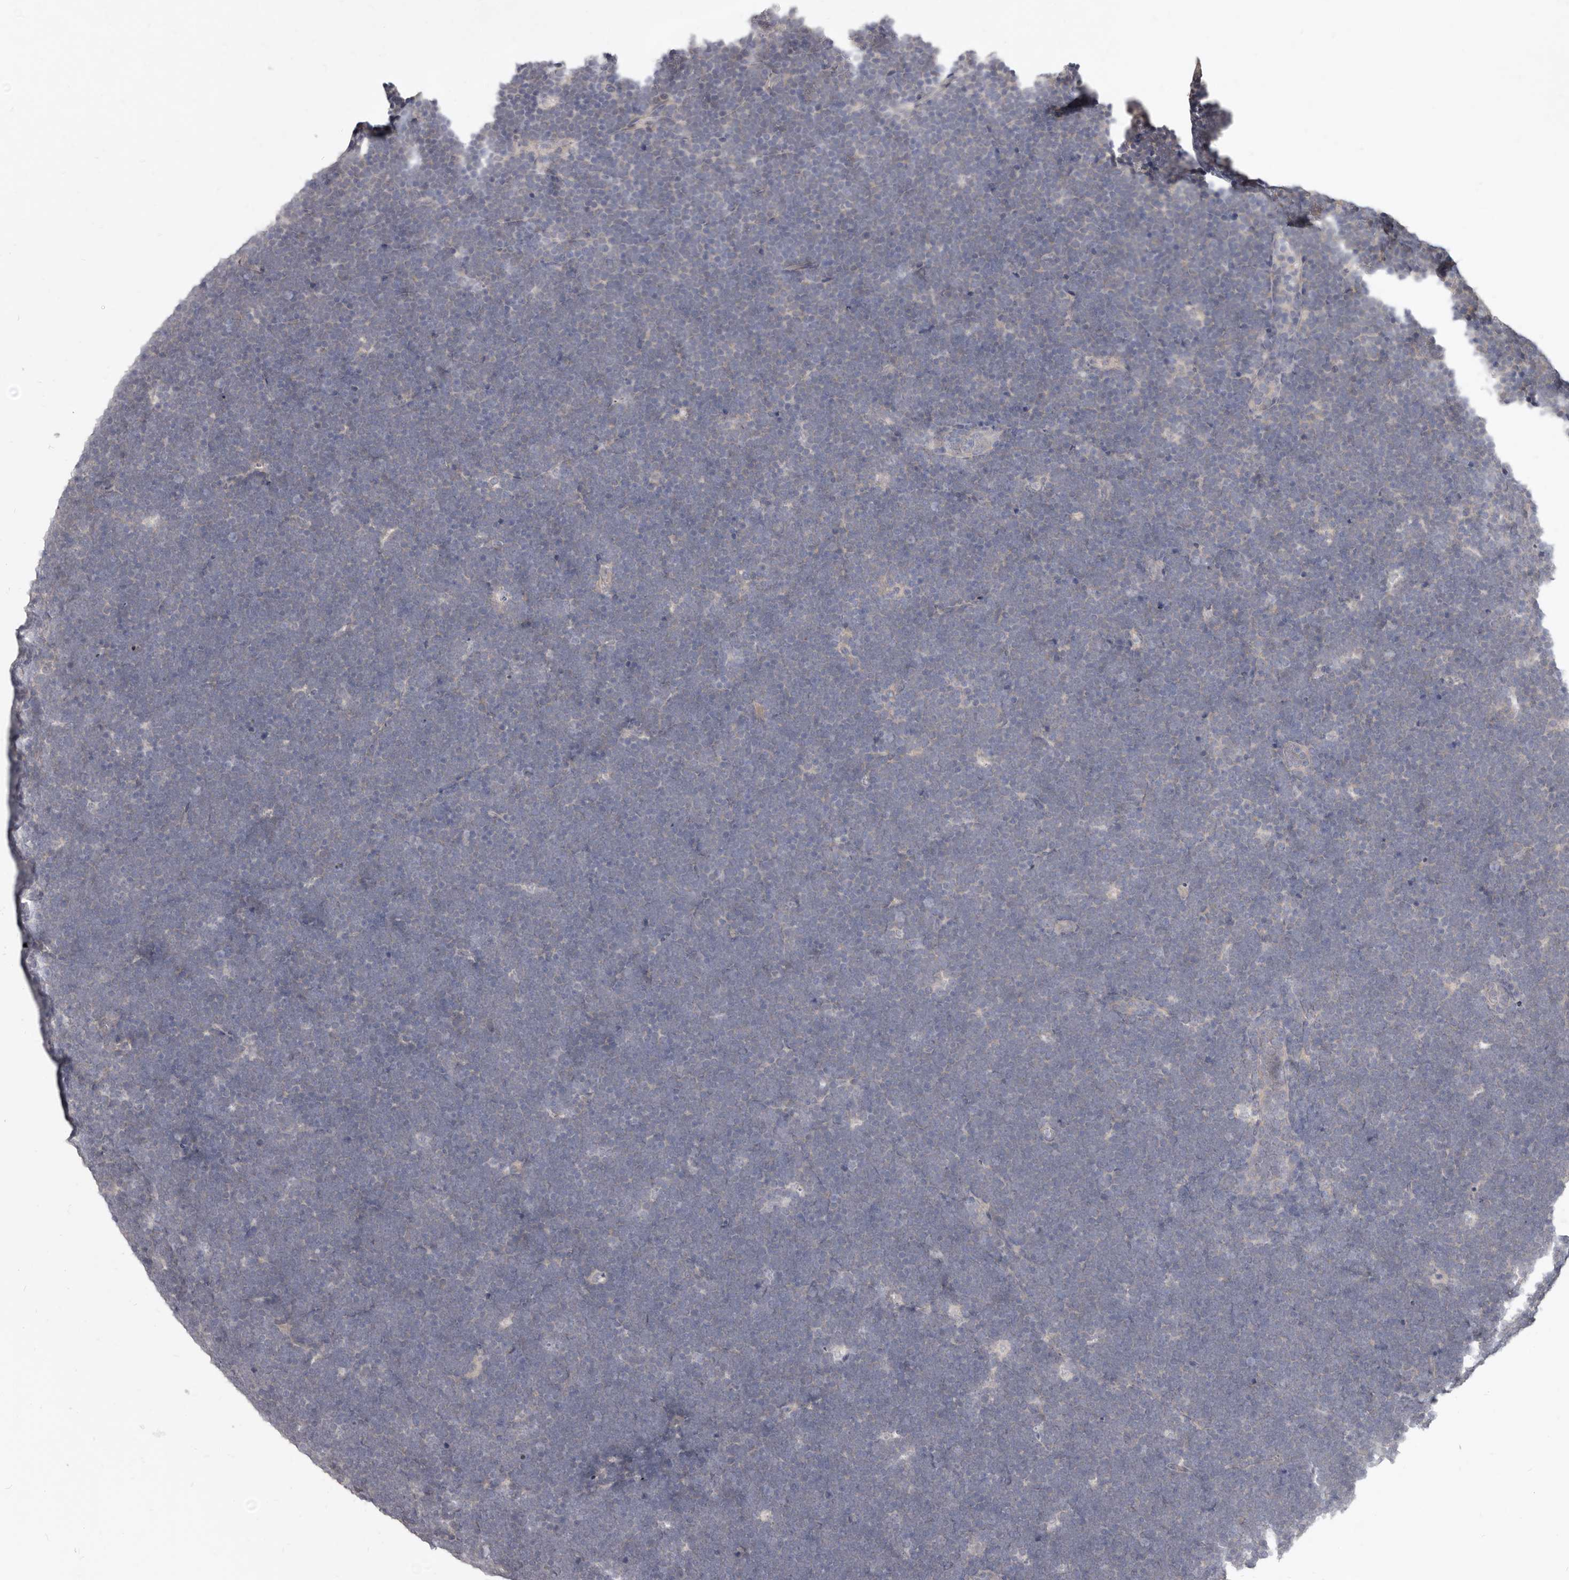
{"staining": {"intensity": "negative", "quantity": "none", "location": "none"}, "tissue": "lymphoma", "cell_type": "Tumor cells", "image_type": "cancer", "snomed": [{"axis": "morphology", "description": "Malignant lymphoma, non-Hodgkin's type, High grade"}, {"axis": "topography", "description": "Lymph node"}], "caption": "Immunohistochemical staining of malignant lymphoma, non-Hodgkin's type (high-grade) displays no significant expression in tumor cells.", "gene": "GSK3B", "patient": {"sex": "male", "age": 13}}